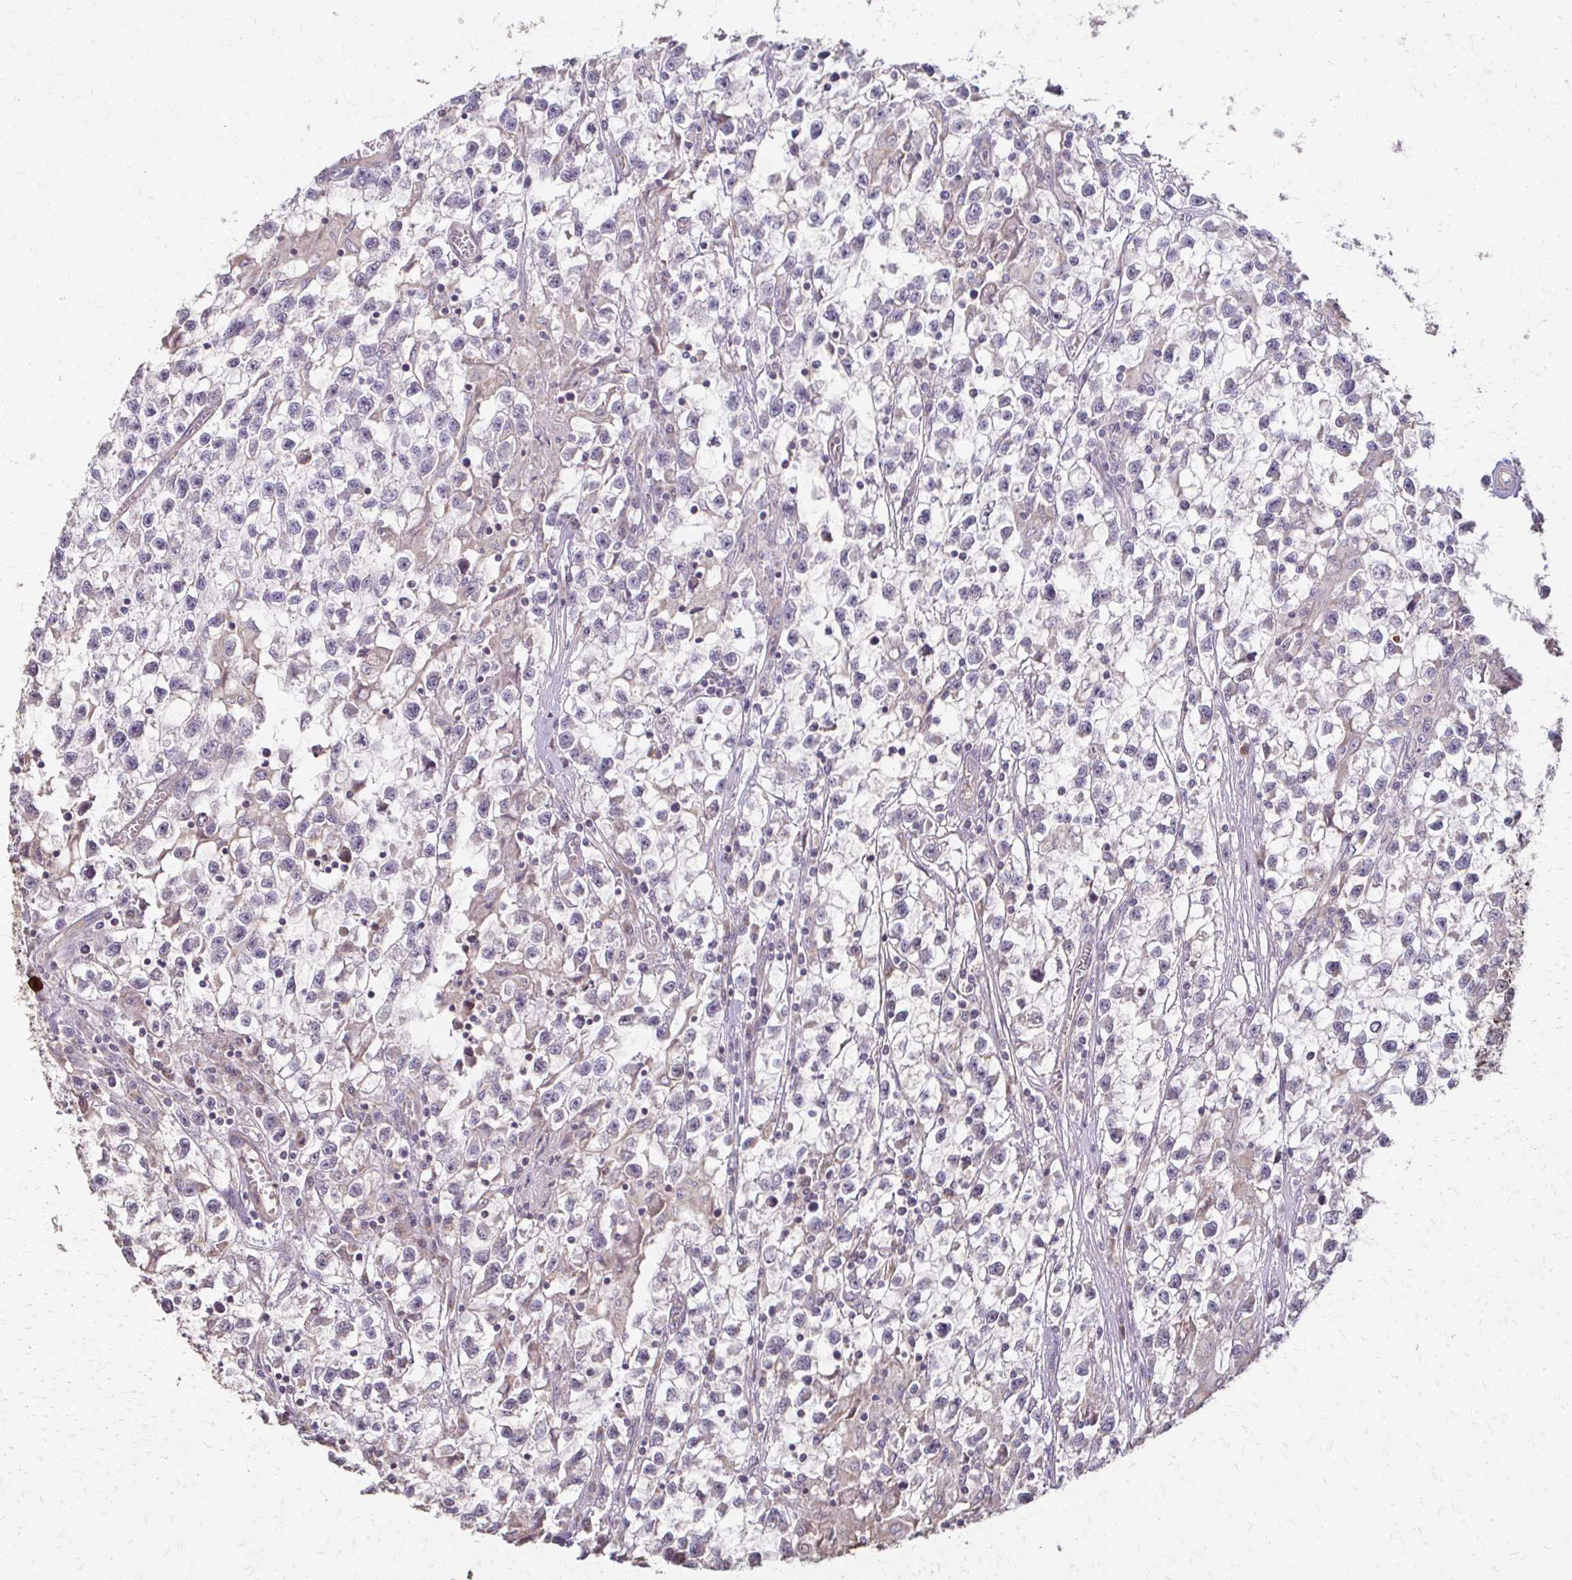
{"staining": {"intensity": "negative", "quantity": "none", "location": "none"}, "tissue": "testis cancer", "cell_type": "Tumor cells", "image_type": "cancer", "snomed": [{"axis": "morphology", "description": "Seminoma, NOS"}, {"axis": "topography", "description": "Testis"}], "caption": "Immunohistochemistry micrograph of human seminoma (testis) stained for a protein (brown), which reveals no expression in tumor cells.", "gene": "IL18BP", "patient": {"sex": "male", "age": 31}}